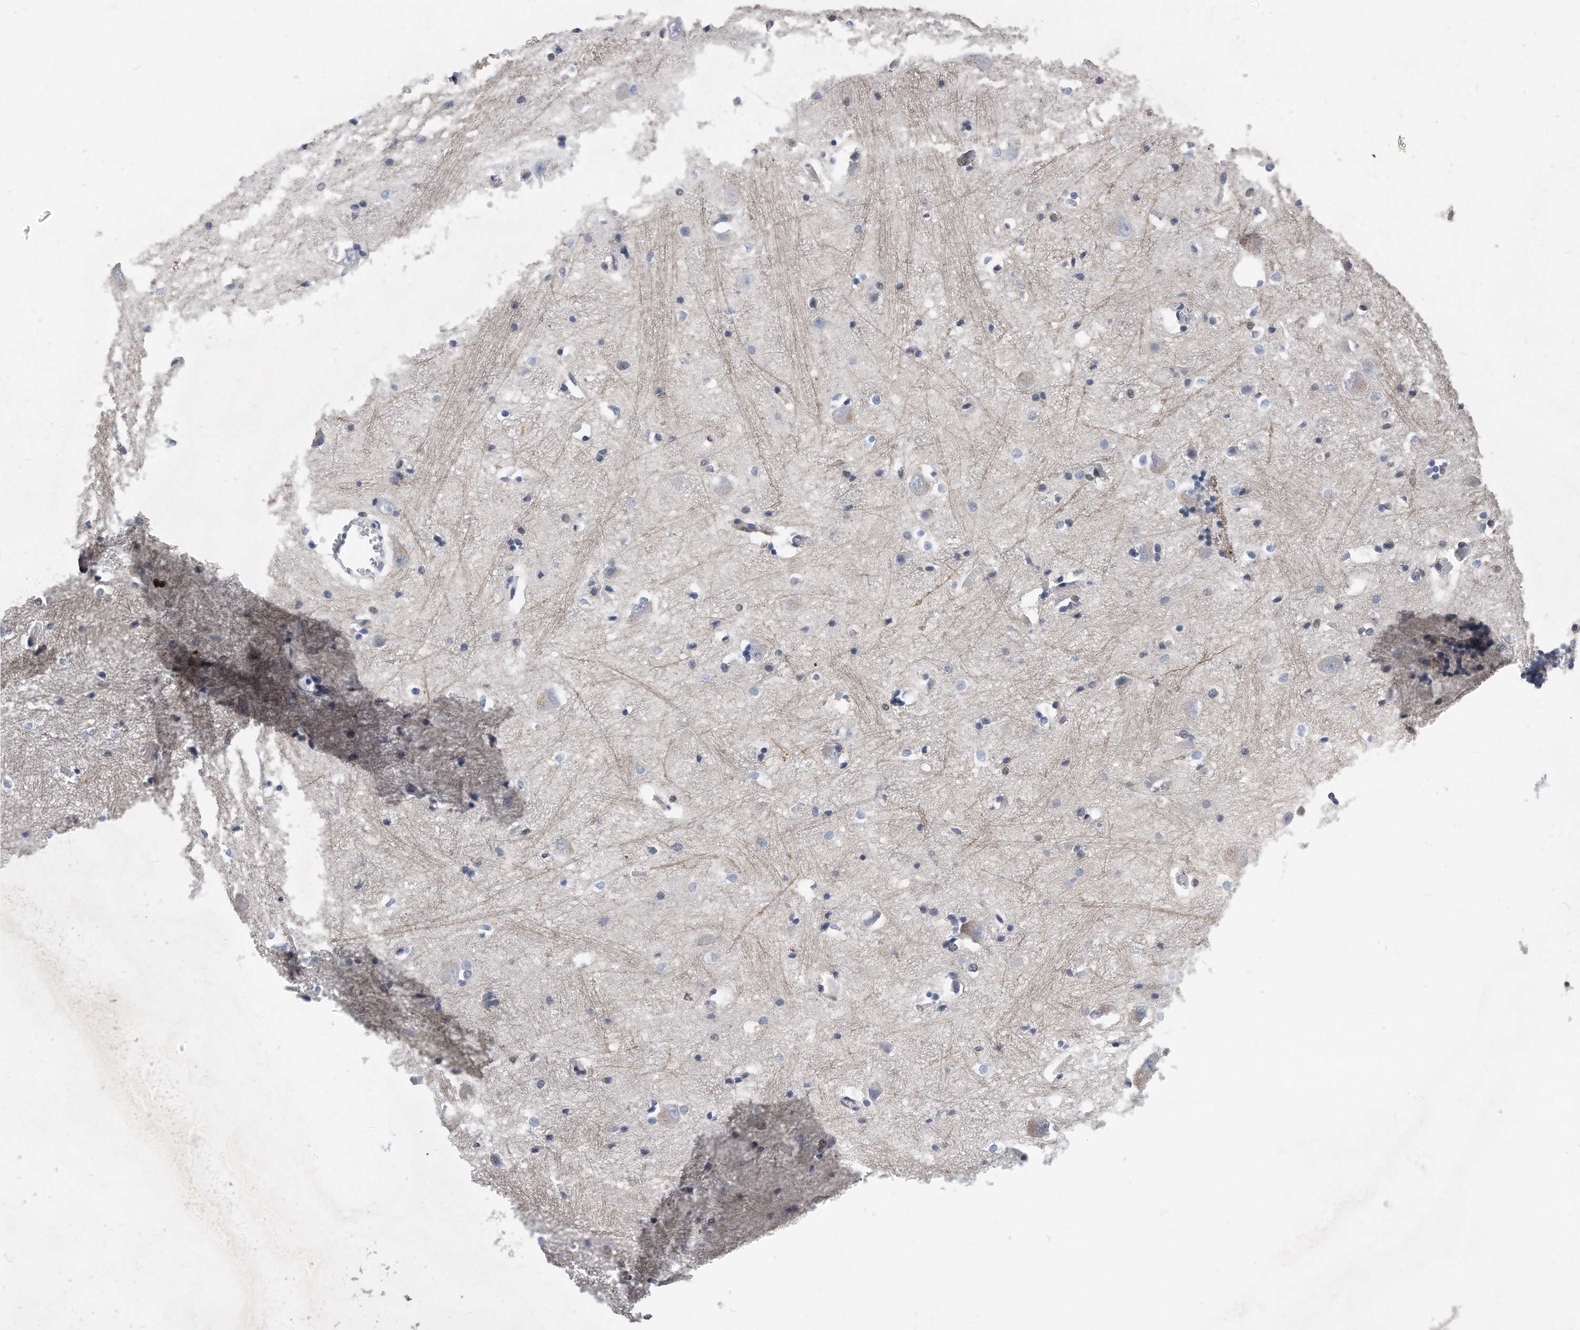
{"staining": {"intensity": "moderate", "quantity": "<25%", "location": "cytoplasmic/membranous"}, "tissue": "caudate", "cell_type": "Glial cells", "image_type": "normal", "snomed": [{"axis": "morphology", "description": "Normal tissue, NOS"}, {"axis": "topography", "description": "Lateral ventricle wall"}], "caption": "Caudate stained for a protein (brown) exhibits moderate cytoplasmic/membranous positive staining in about <25% of glial cells.", "gene": "PCNA", "patient": {"sex": "male", "age": 37}}